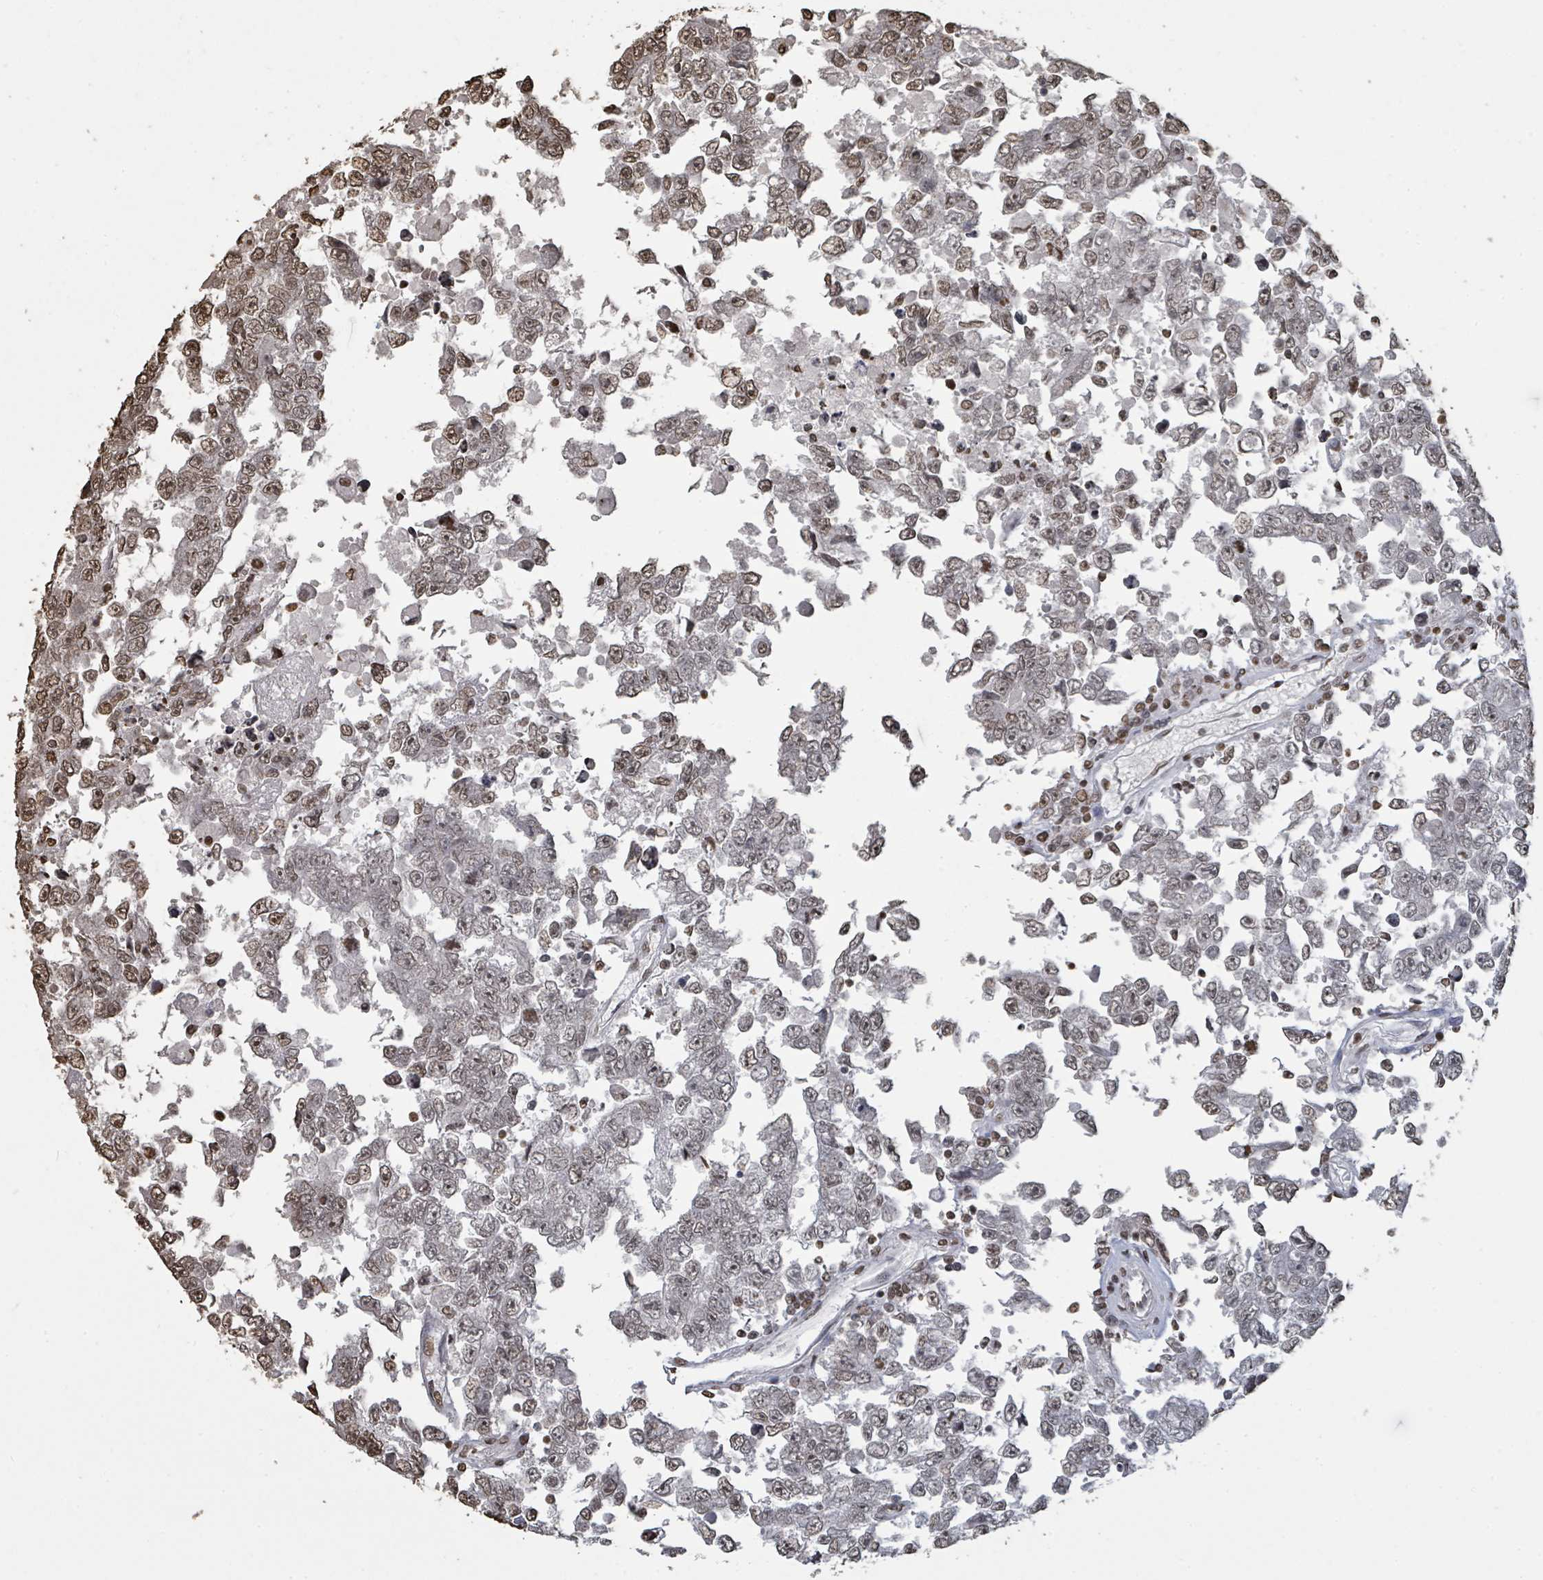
{"staining": {"intensity": "moderate", "quantity": "<25%", "location": "nuclear"}, "tissue": "testis cancer", "cell_type": "Tumor cells", "image_type": "cancer", "snomed": [{"axis": "morphology", "description": "Carcinoma, Embryonal, NOS"}, {"axis": "topography", "description": "Testis"}], "caption": "Testis cancer (embryonal carcinoma) stained with immunohistochemistry (IHC) reveals moderate nuclear positivity in about <25% of tumor cells.", "gene": "MRPS12", "patient": {"sex": "male", "age": 25}}